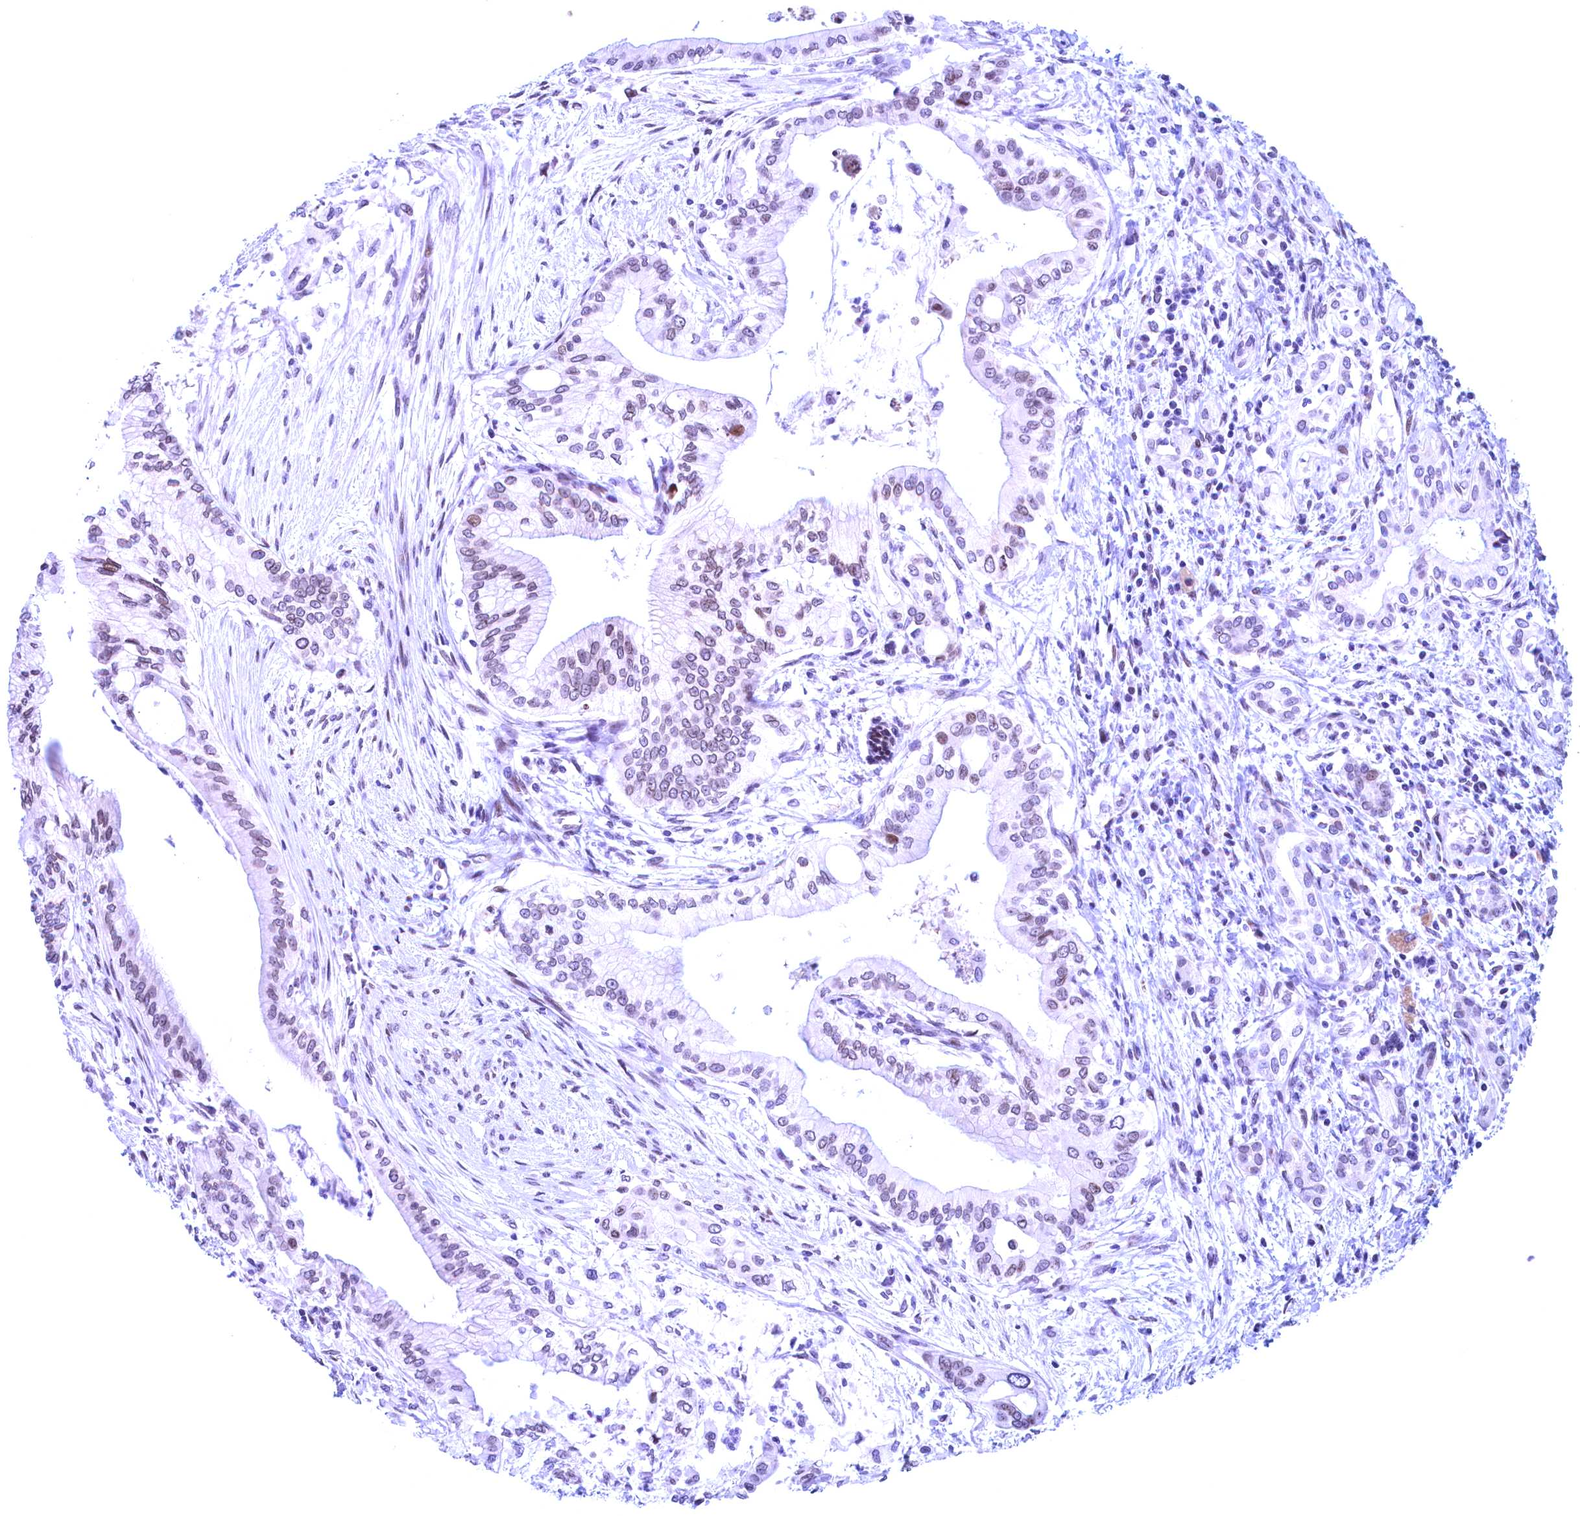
{"staining": {"intensity": "moderate", "quantity": "<25%", "location": "cytoplasmic/membranous,nuclear"}, "tissue": "pancreatic cancer", "cell_type": "Tumor cells", "image_type": "cancer", "snomed": [{"axis": "morphology", "description": "Adenocarcinoma, NOS"}, {"axis": "topography", "description": "Pancreas"}], "caption": "Moderate cytoplasmic/membranous and nuclear staining is appreciated in approximately <25% of tumor cells in pancreatic cancer. The protein is stained brown, and the nuclei are stained in blue (DAB (3,3'-diaminobenzidine) IHC with brightfield microscopy, high magnification).", "gene": "GPSM1", "patient": {"sex": "male", "age": 46}}